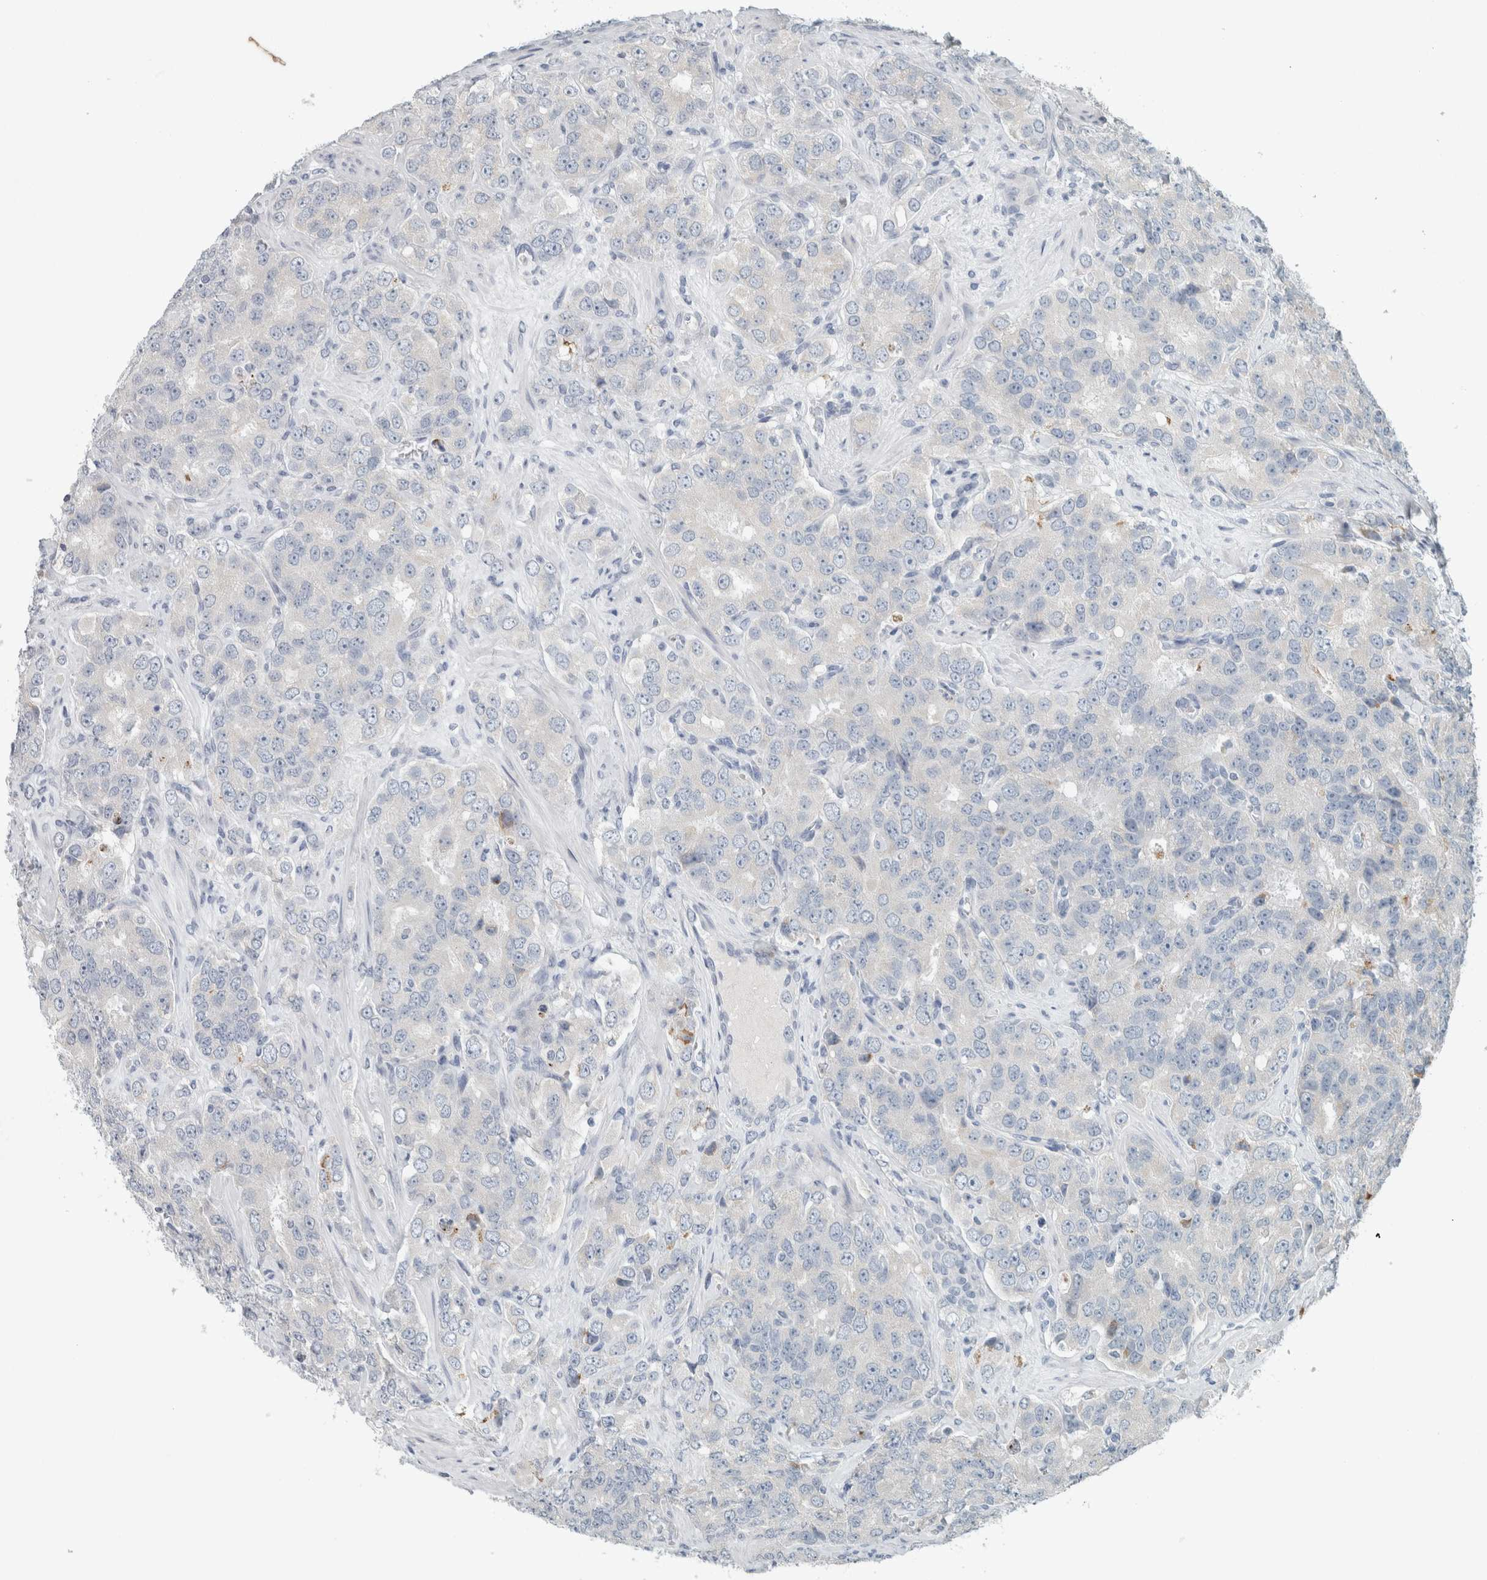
{"staining": {"intensity": "negative", "quantity": "none", "location": "none"}, "tissue": "prostate cancer", "cell_type": "Tumor cells", "image_type": "cancer", "snomed": [{"axis": "morphology", "description": "Adenocarcinoma, High grade"}, {"axis": "topography", "description": "Prostate"}], "caption": "Tumor cells are negative for protein expression in human prostate cancer (adenocarcinoma (high-grade)). (DAB (3,3'-diaminobenzidine) immunohistochemistry visualized using brightfield microscopy, high magnification).", "gene": "TRIT1", "patient": {"sex": "male", "age": 58}}